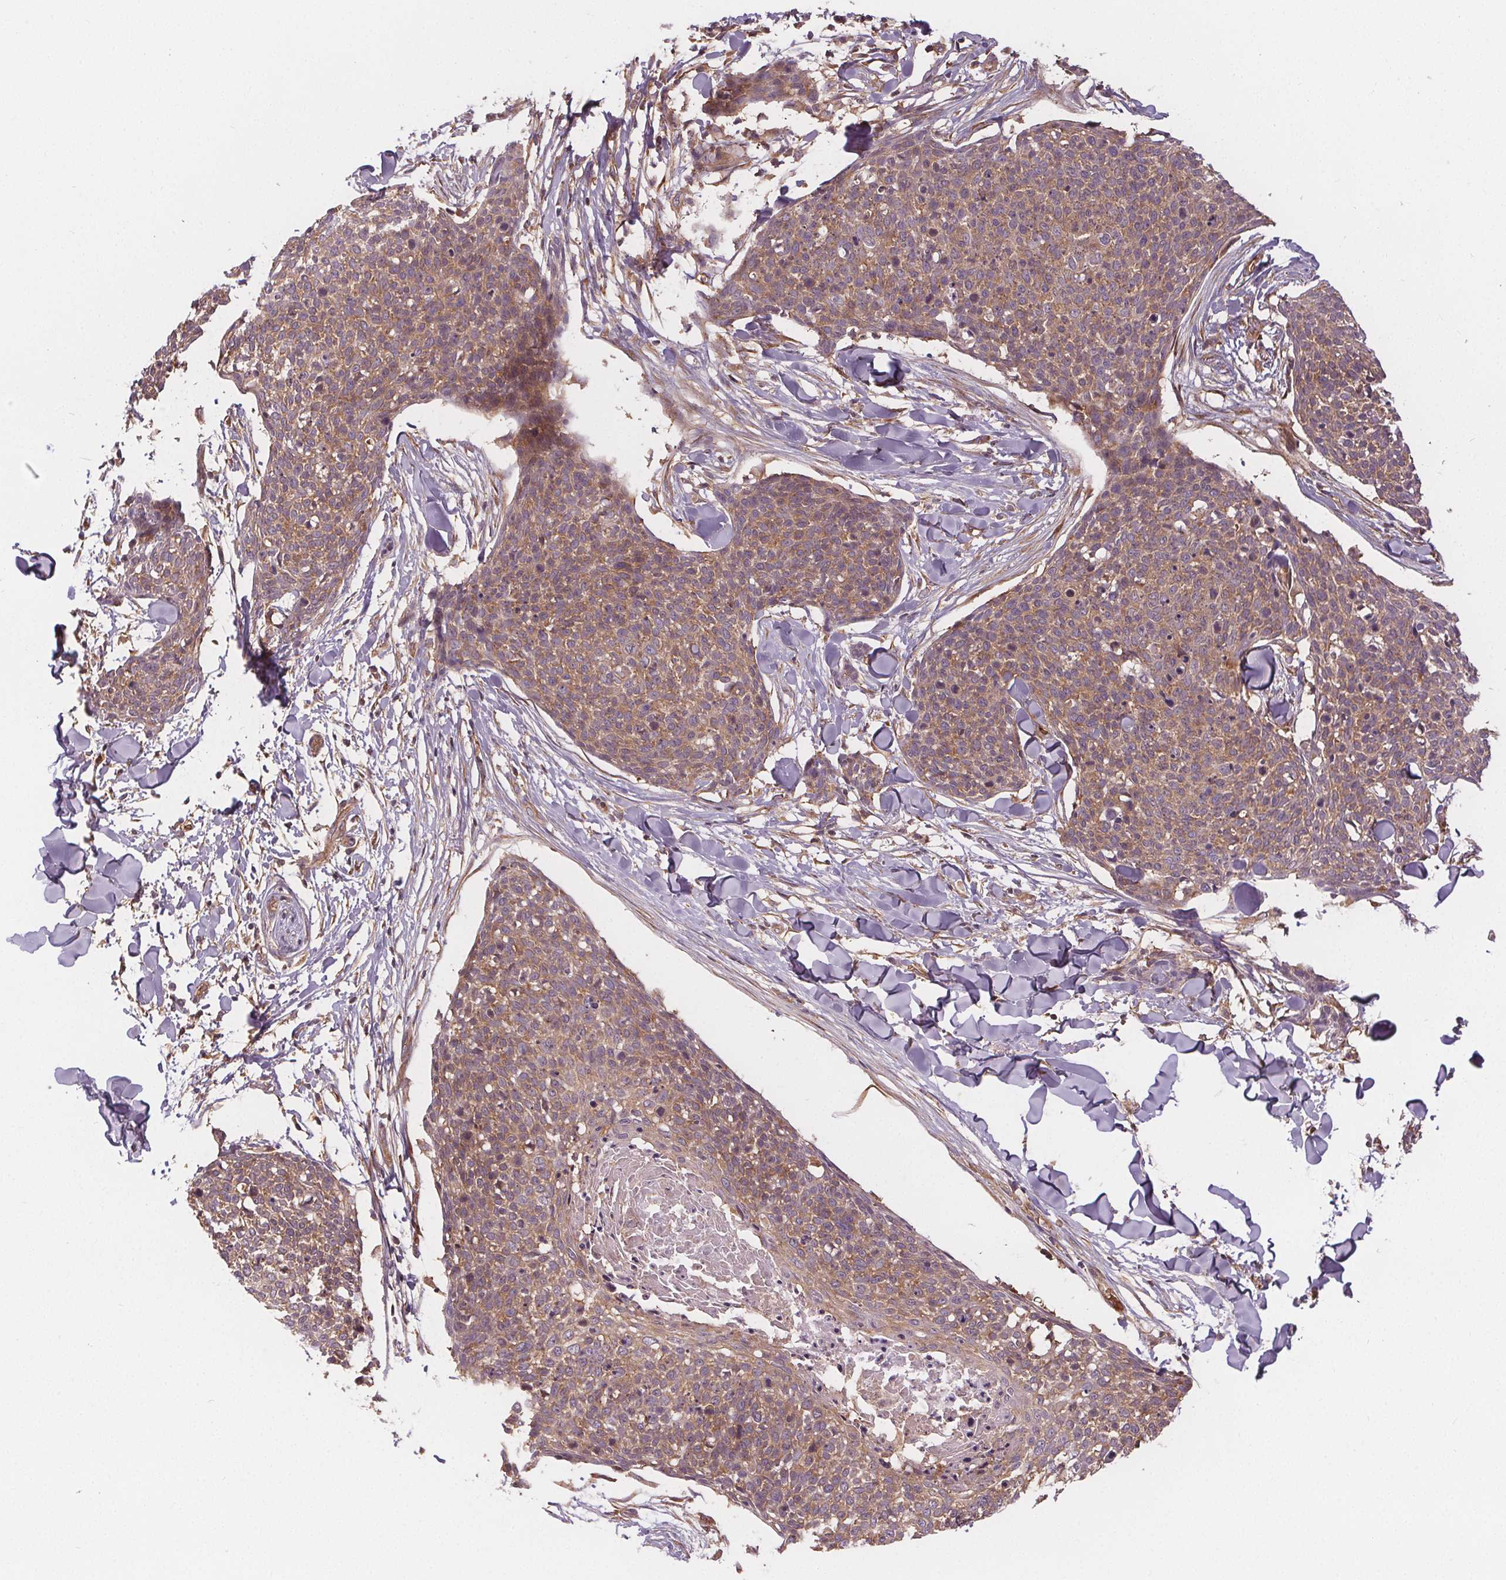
{"staining": {"intensity": "moderate", "quantity": ">75%", "location": "cytoplasmic/membranous"}, "tissue": "skin cancer", "cell_type": "Tumor cells", "image_type": "cancer", "snomed": [{"axis": "morphology", "description": "Squamous cell carcinoma, NOS"}, {"axis": "topography", "description": "Skin"}, {"axis": "topography", "description": "Vulva"}], "caption": "Skin cancer stained for a protein reveals moderate cytoplasmic/membranous positivity in tumor cells.", "gene": "EIF3D", "patient": {"sex": "female", "age": 75}}